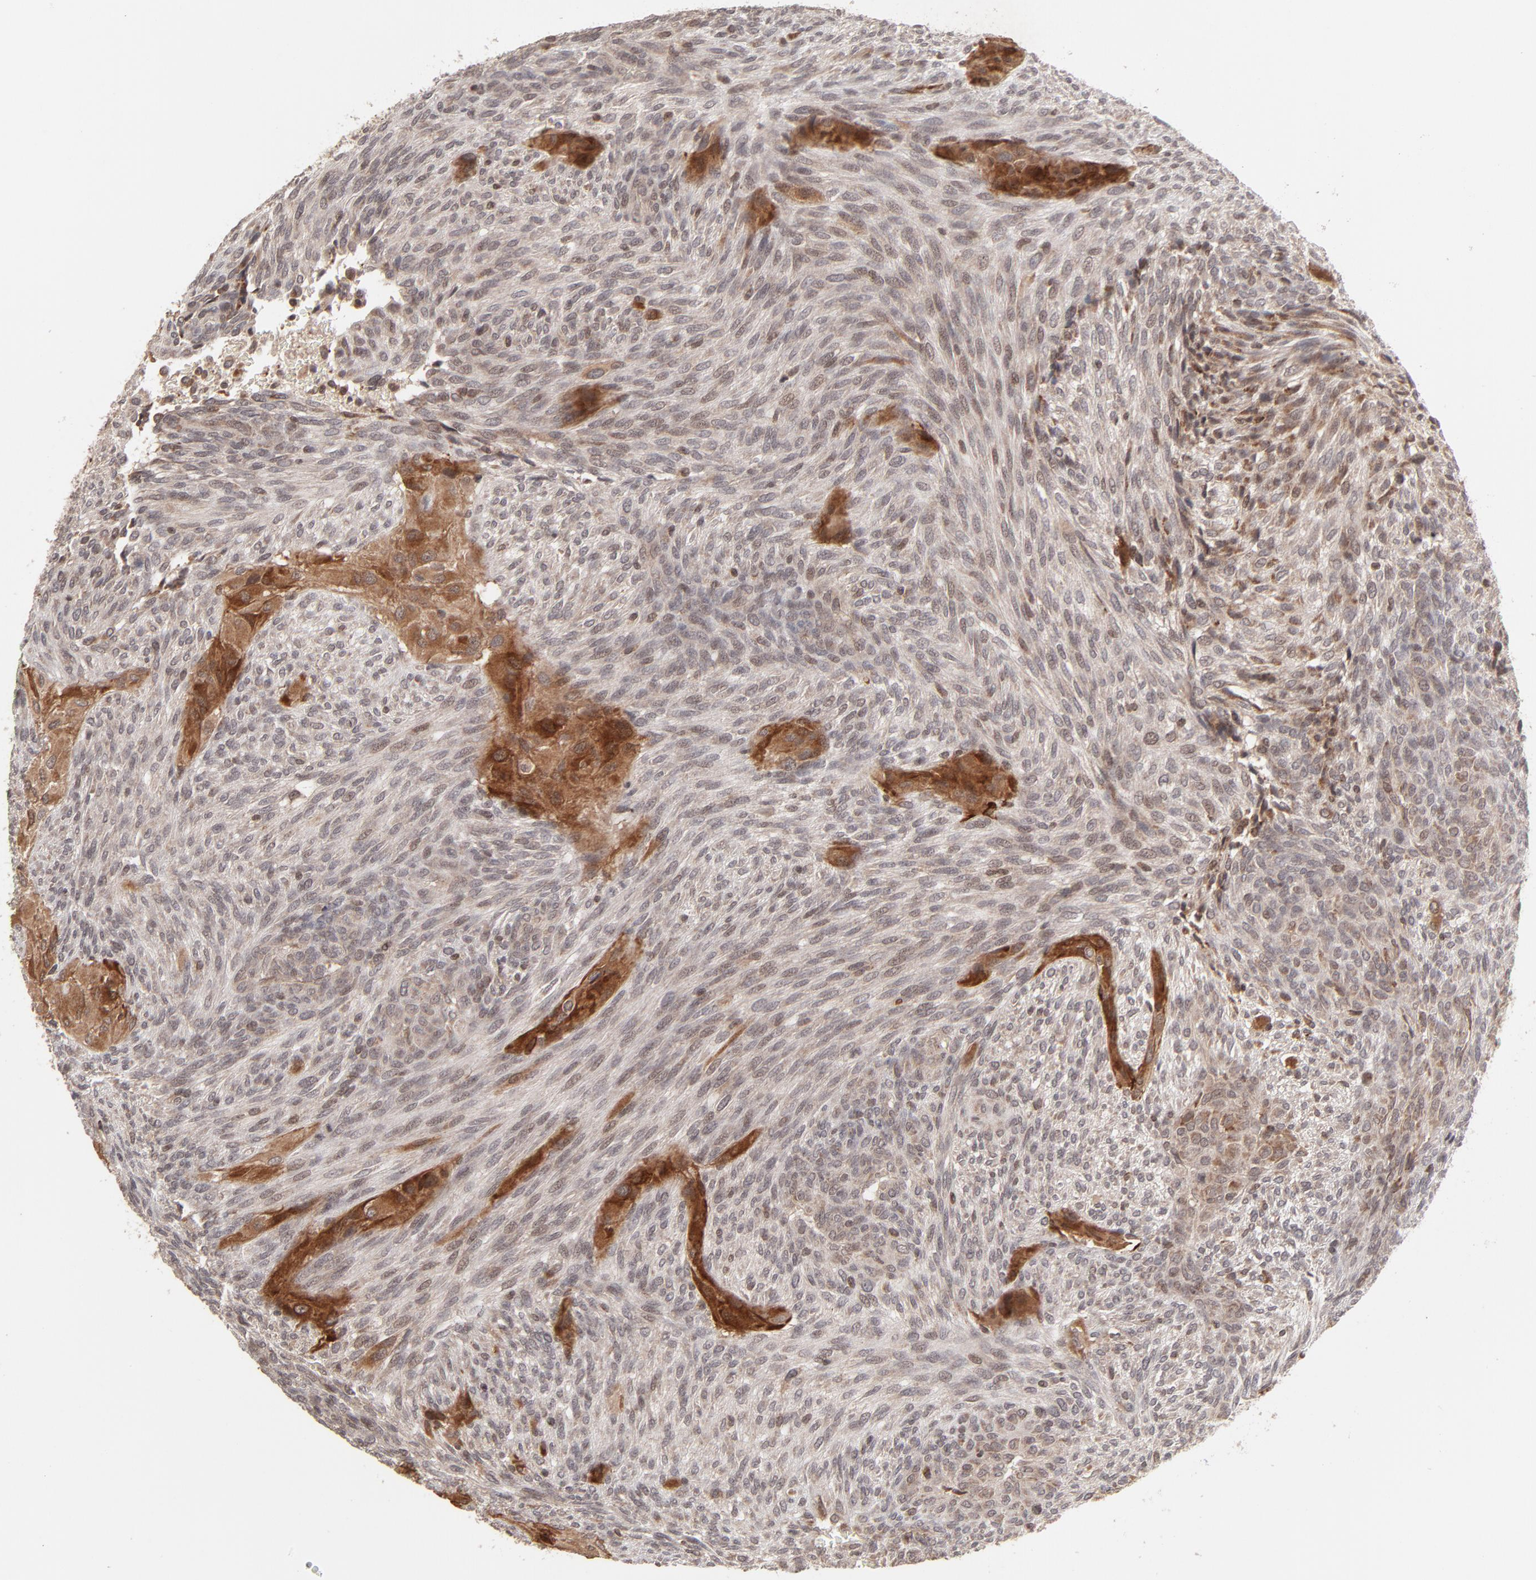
{"staining": {"intensity": "moderate", "quantity": ">75%", "location": "cytoplasmic/membranous,nuclear"}, "tissue": "glioma", "cell_type": "Tumor cells", "image_type": "cancer", "snomed": [{"axis": "morphology", "description": "Glioma, malignant, High grade"}, {"axis": "topography", "description": "Cerebral cortex"}], "caption": "Immunohistochemistry of human glioma exhibits medium levels of moderate cytoplasmic/membranous and nuclear expression in approximately >75% of tumor cells.", "gene": "ARIH1", "patient": {"sex": "female", "age": 55}}